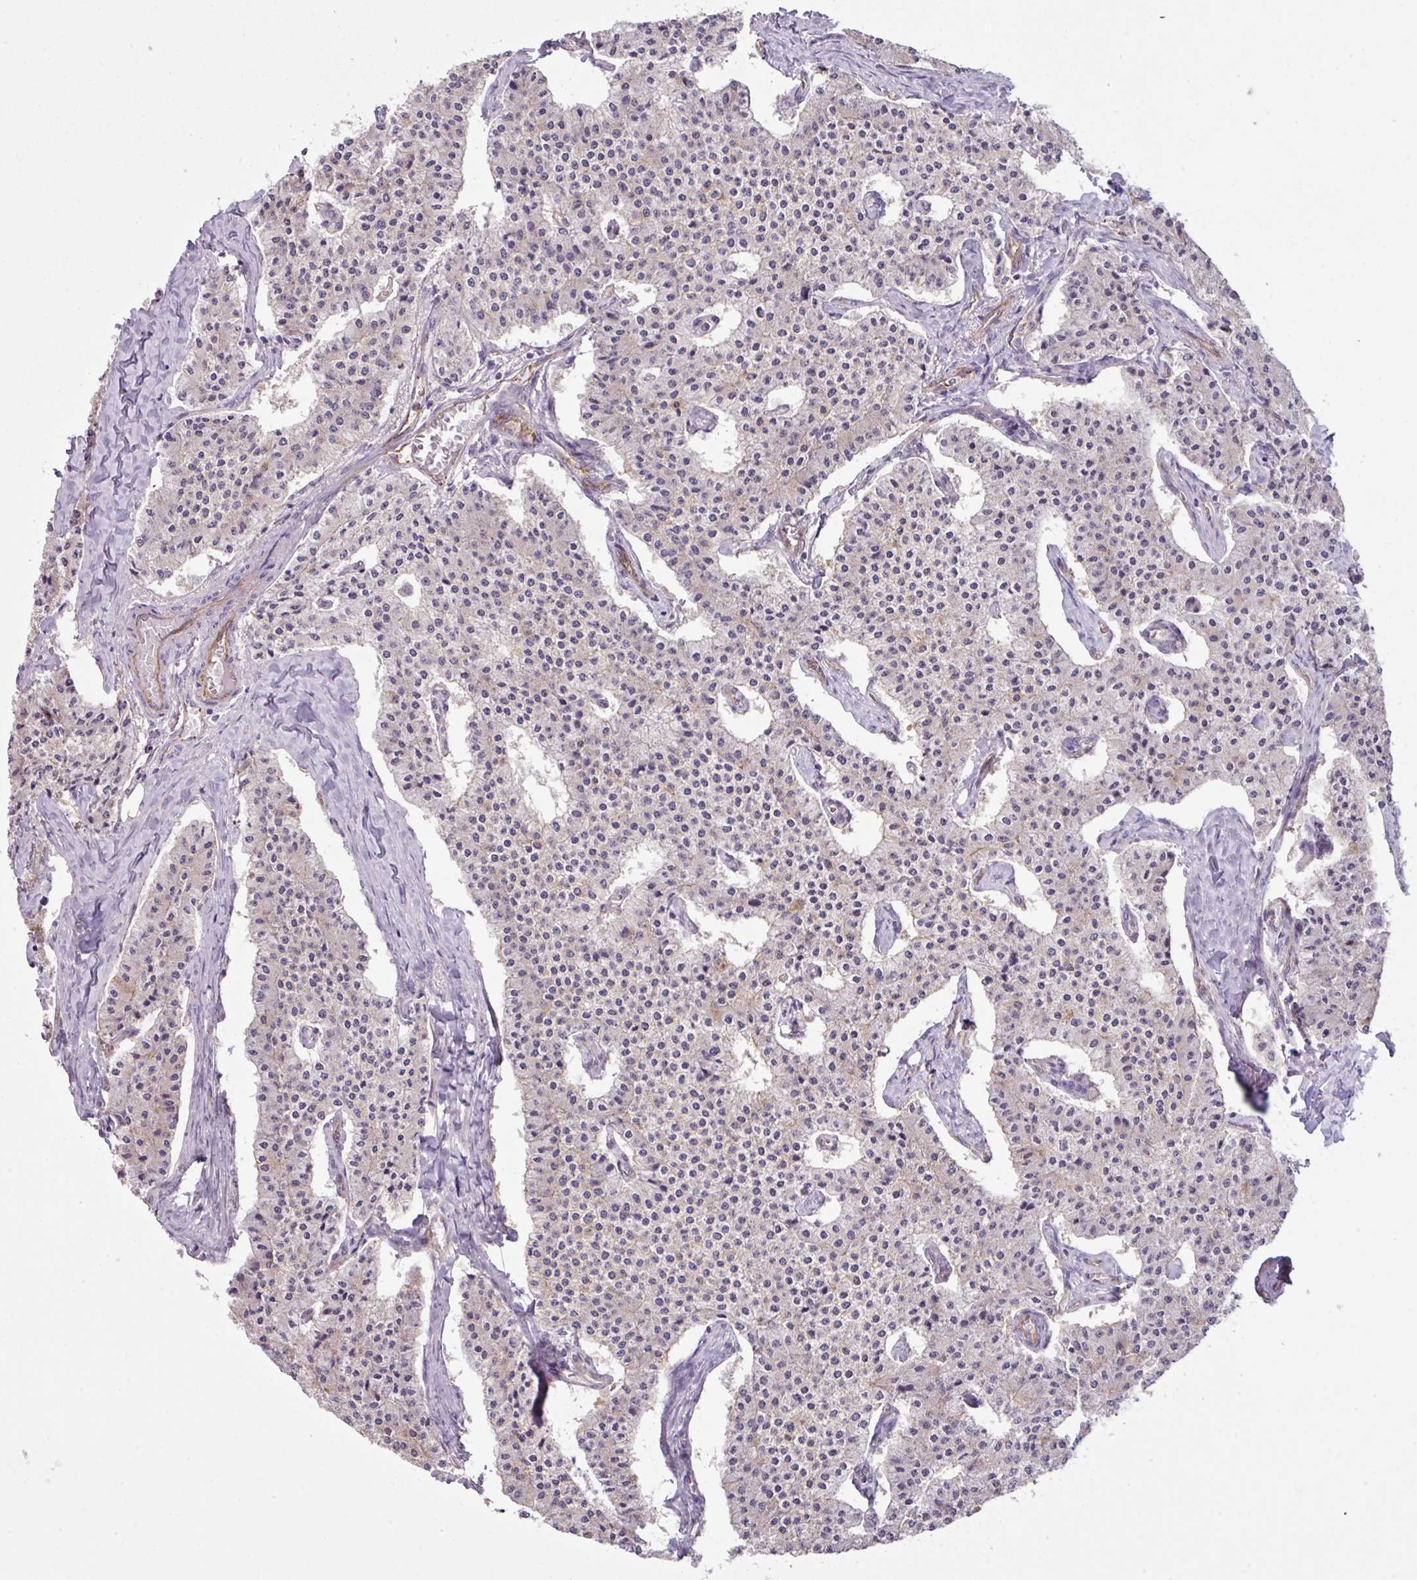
{"staining": {"intensity": "weak", "quantity": "<25%", "location": "cytoplasmic/membranous"}, "tissue": "carcinoid", "cell_type": "Tumor cells", "image_type": "cancer", "snomed": [{"axis": "morphology", "description": "Carcinoid, malignant, NOS"}, {"axis": "topography", "description": "Colon"}], "caption": "There is no significant expression in tumor cells of carcinoid.", "gene": "LRRC53", "patient": {"sex": "female", "age": 52}}